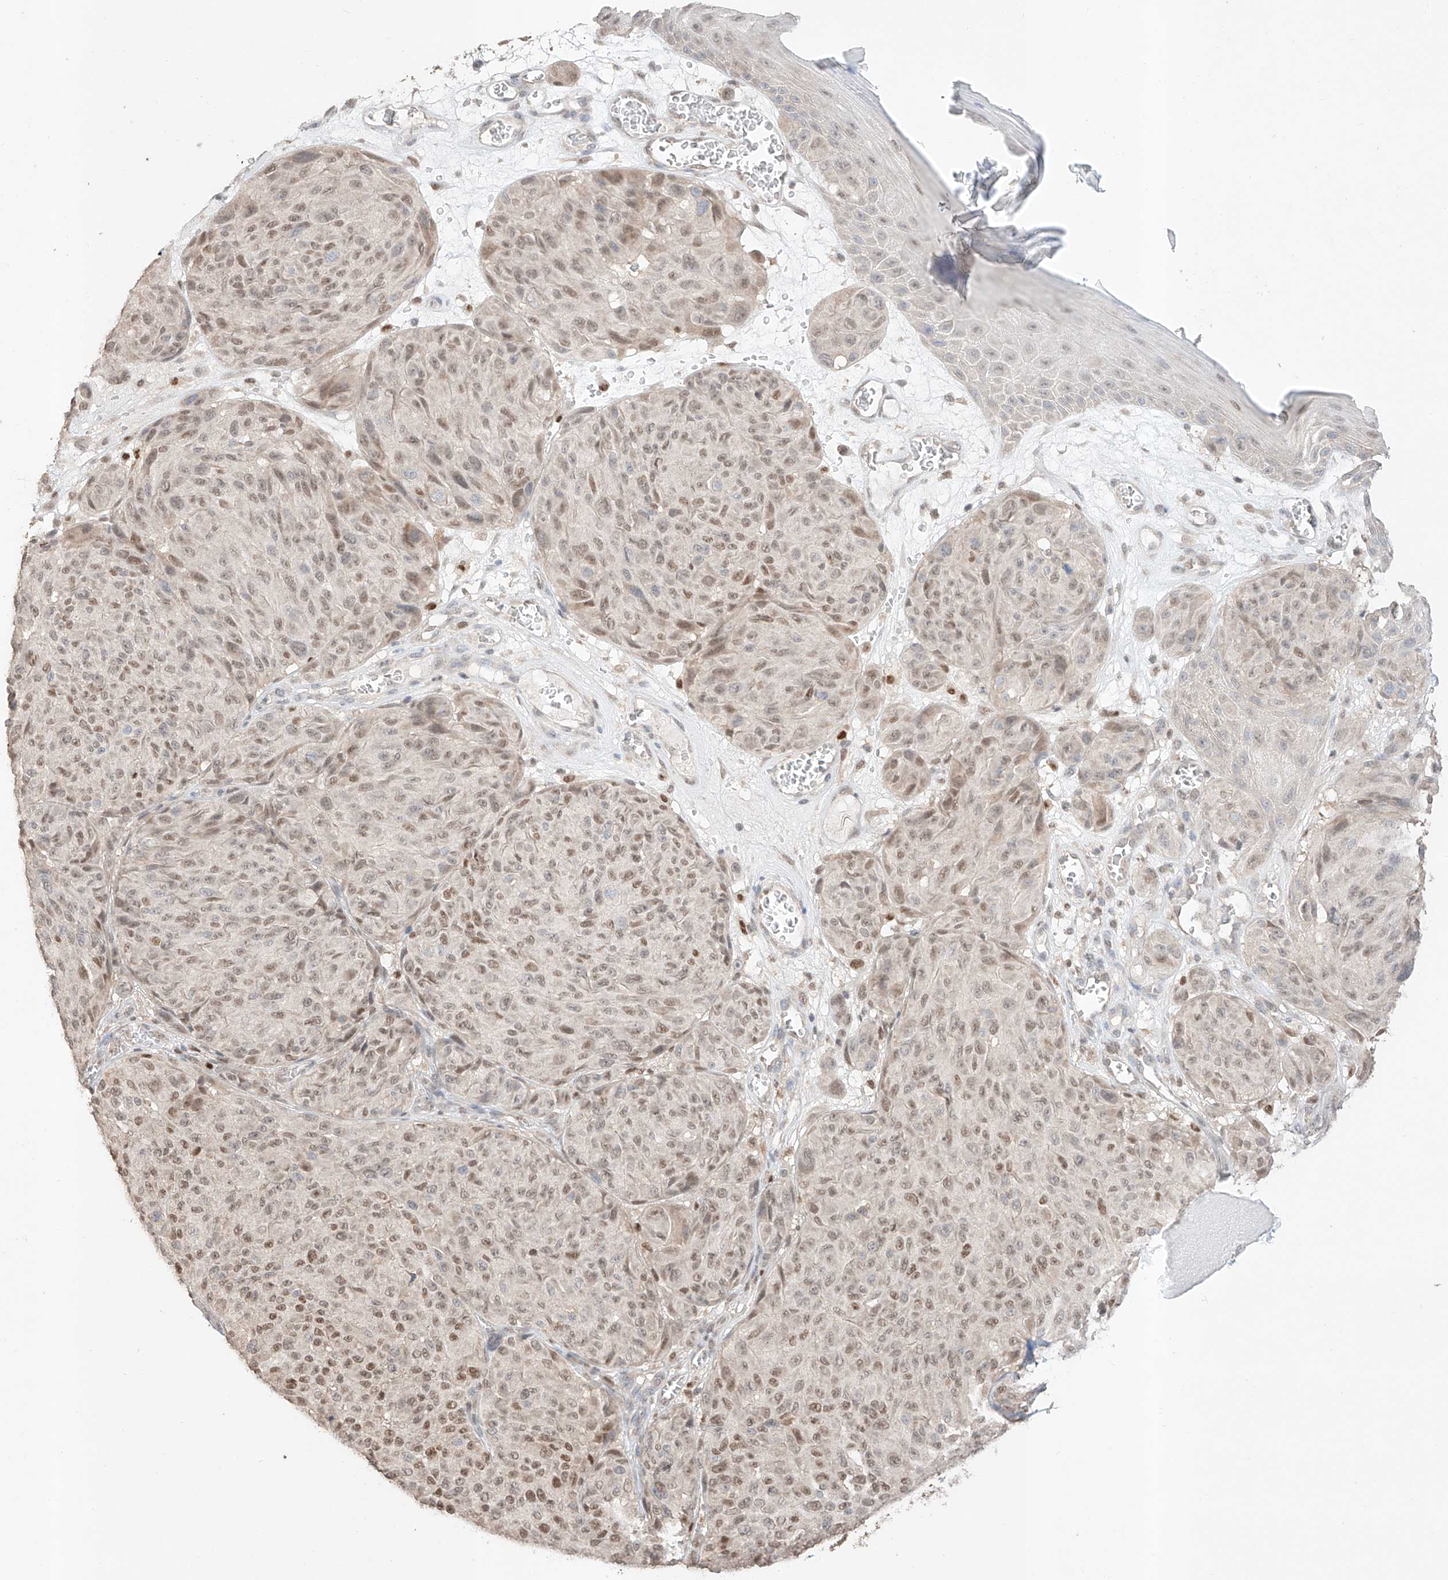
{"staining": {"intensity": "moderate", "quantity": ">75%", "location": "nuclear"}, "tissue": "melanoma", "cell_type": "Tumor cells", "image_type": "cancer", "snomed": [{"axis": "morphology", "description": "Malignant melanoma, NOS"}, {"axis": "topography", "description": "Skin"}], "caption": "Immunohistochemical staining of human melanoma shows medium levels of moderate nuclear protein staining in approximately >75% of tumor cells. Using DAB (brown) and hematoxylin (blue) stains, captured at high magnification using brightfield microscopy.", "gene": "APIP", "patient": {"sex": "male", "age": 83}}